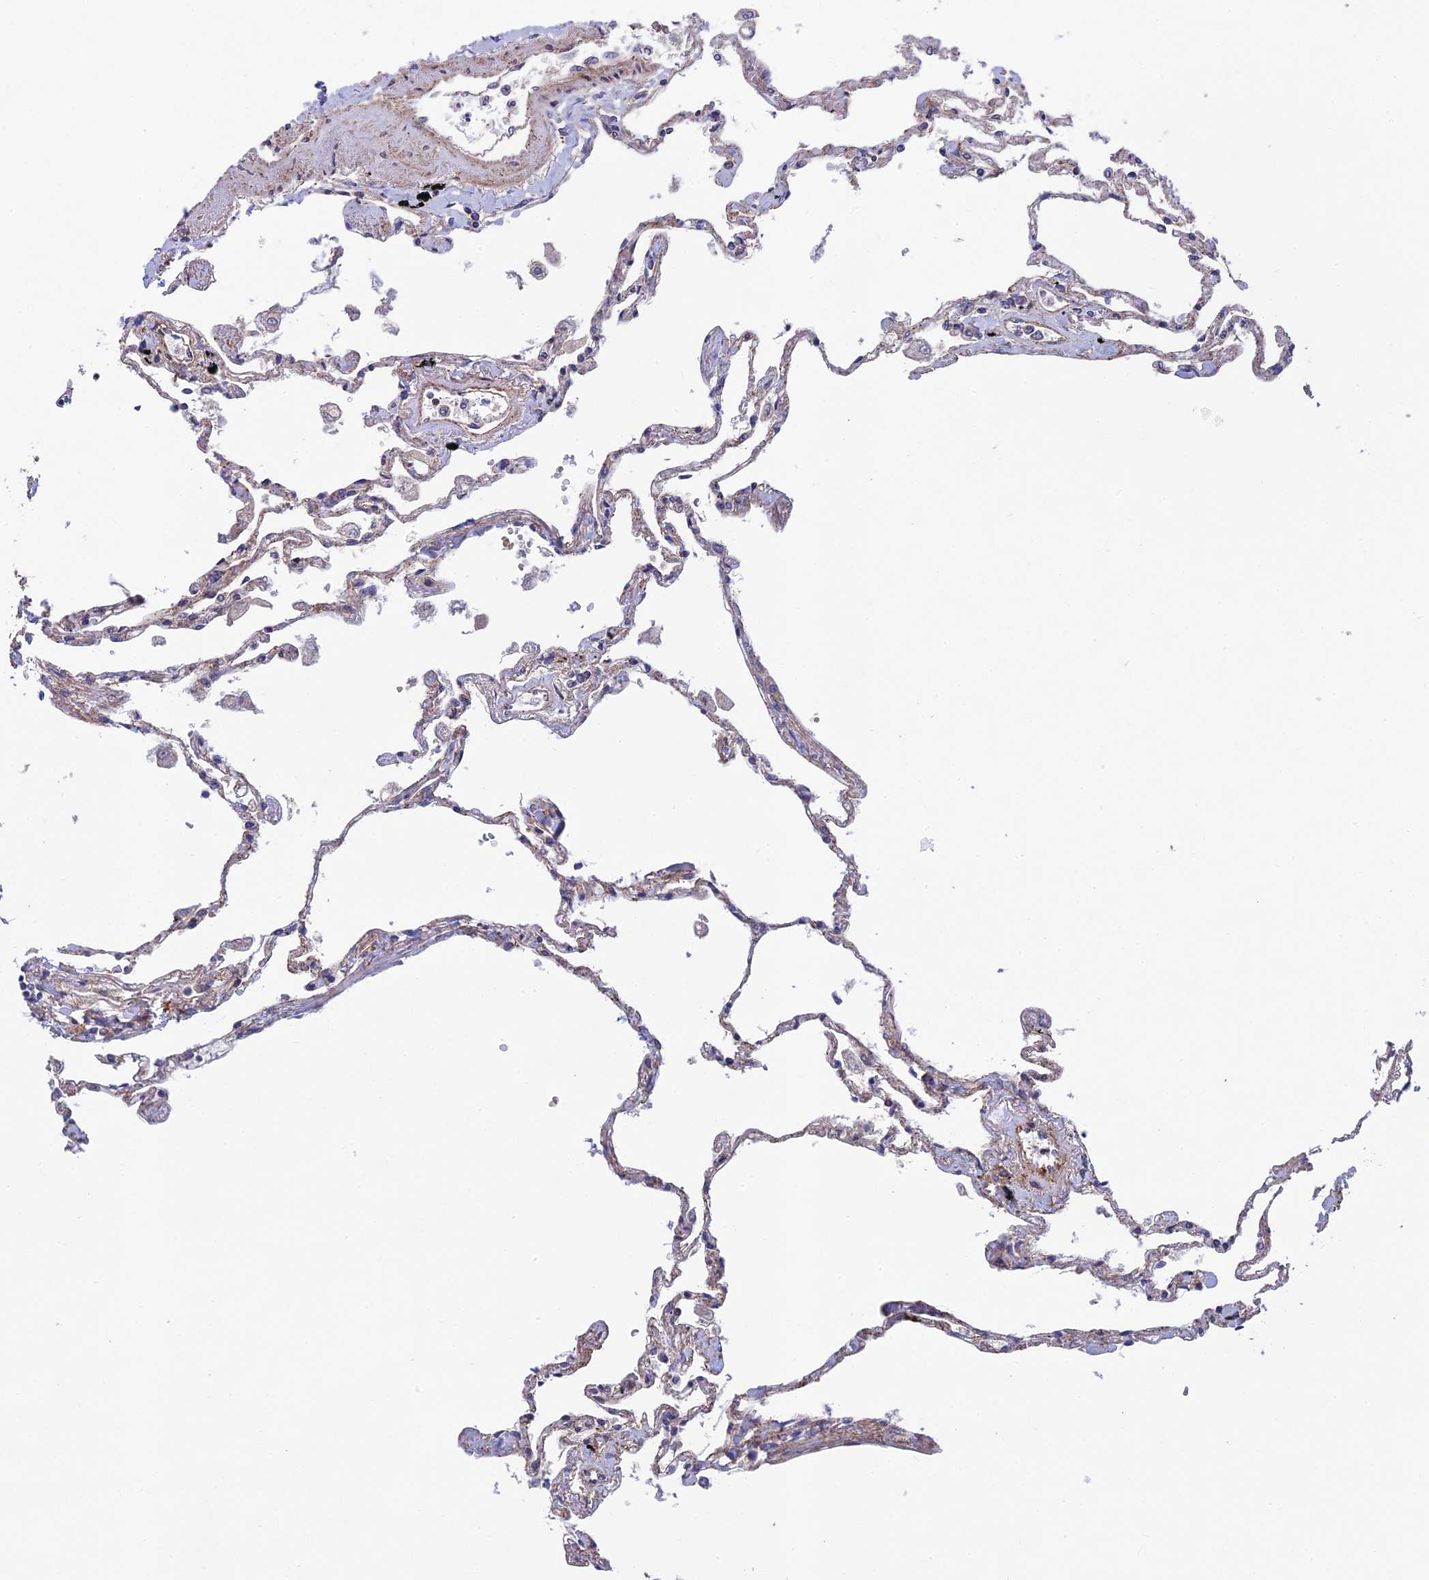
{"staining": {"intensity": "moderate", "quantity": "25%-75%", "location": "cytoplasmic/membranous"}, "tissue": "lung", "cell_type": "Alveolar cells", "image_type": "normal", "snomed": [{"axis": "morphology", "description": "Normal tissue, NOS"}, {"axis": "topography", "description": "Lung"}], "caption": "Protein staining of benign lung demonstrates moderate cytoplasmic/membranous staining in approximately 25%-75% of alveolar cells. (brown staining indicates protein expression, while blue staining denotes nuclei).", "gene": "UROS", "patient": {"sex": "female", "age": 67}}